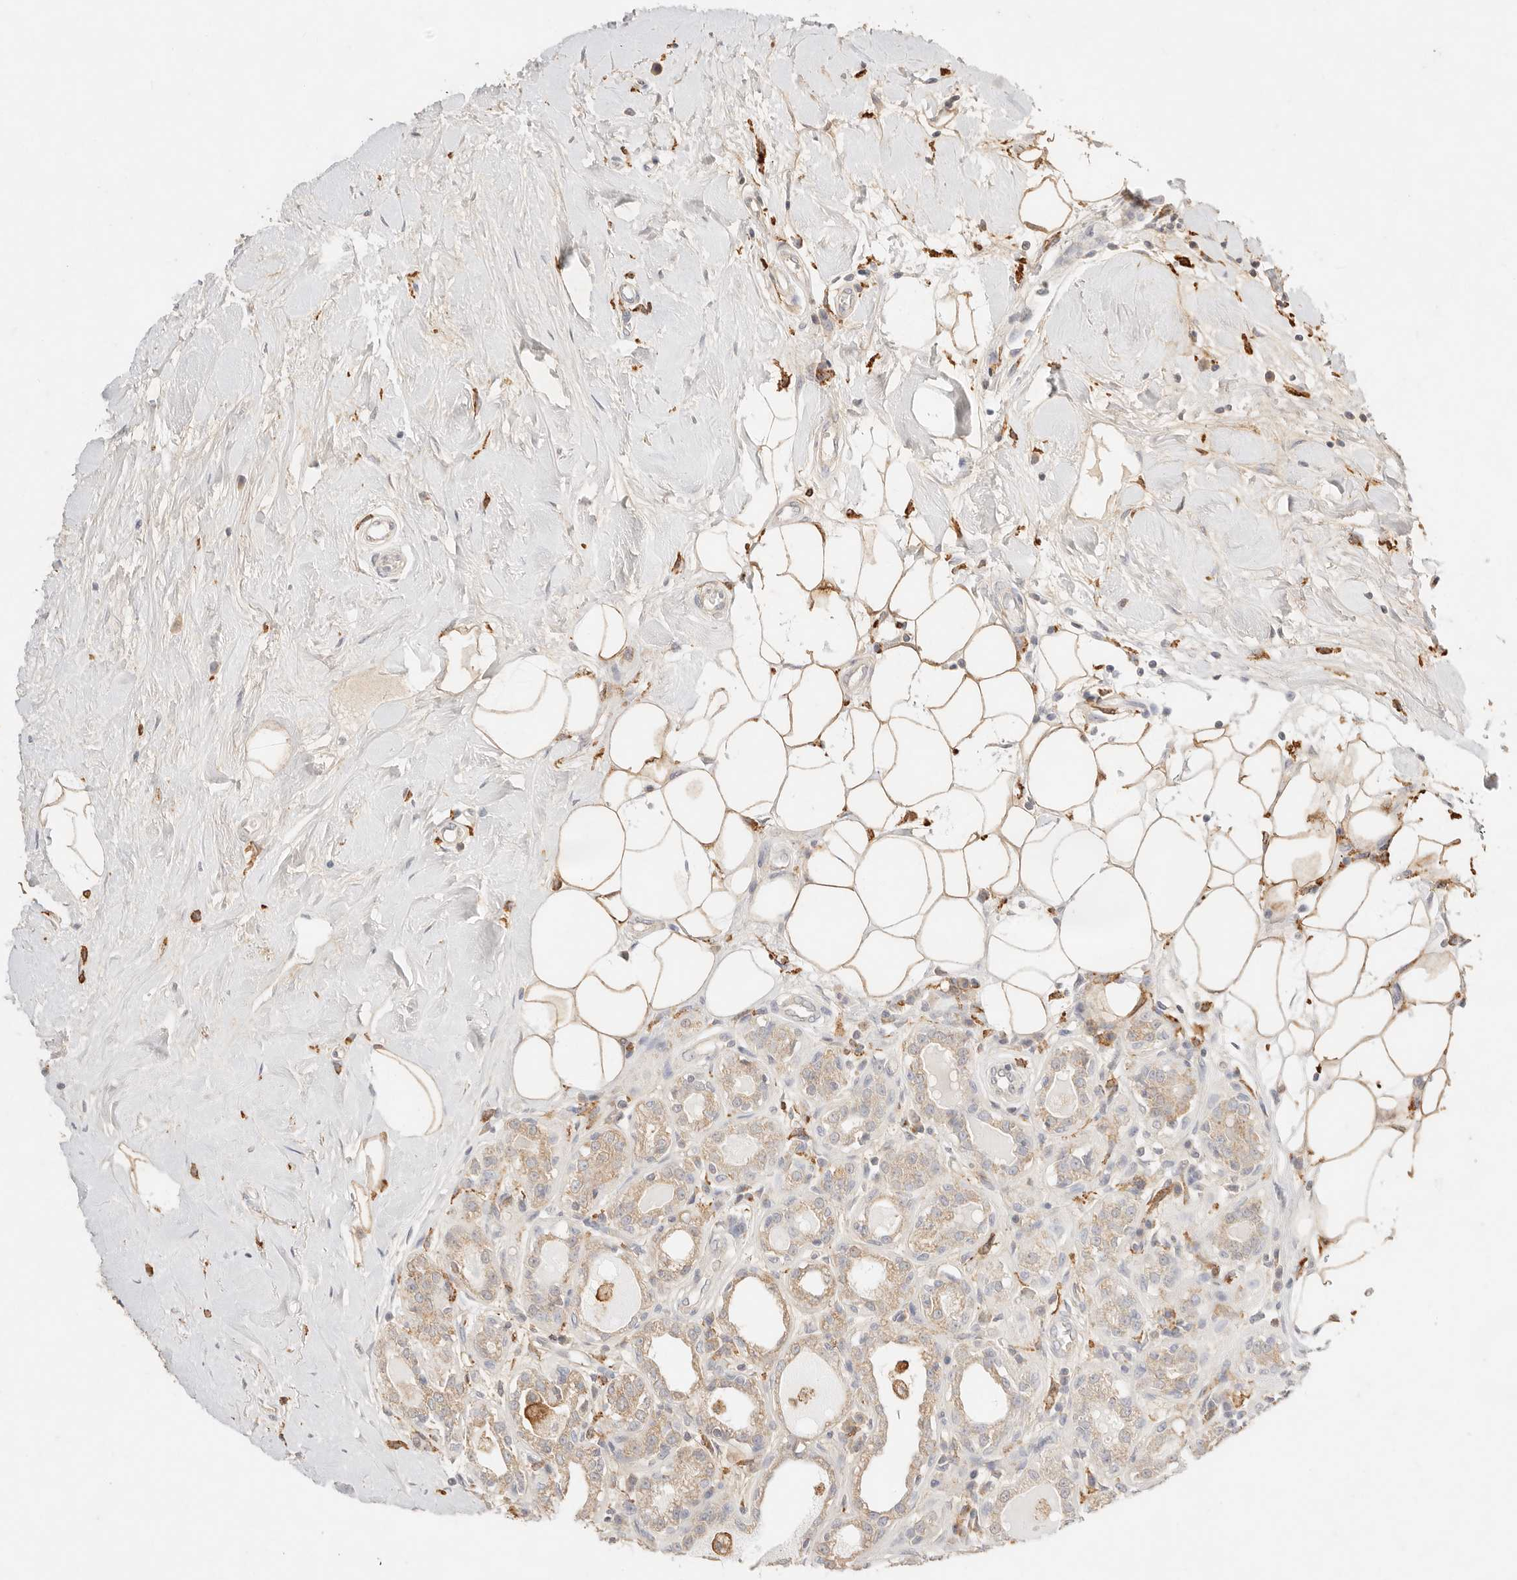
{"staining": {"intensity": "weak", "quantity": ">75%", "location": "cytoplasmic/membranous"}, "tissue": "breast cancer", "cell_type": "Tumor cells", "image_type": "cancer", "snomed": [{"axis": "morphology", "description": "Duct carcinoma"}, {"axis": "topography", "description": "Breast"}], "caption": "Tumor cells exhibit low levels of weak cytoplasmic/membranous positivity in approximately >75% of cells in human breast cancer.", "gene": "HK2", "patient": {"sex": "female", "age": 27}}